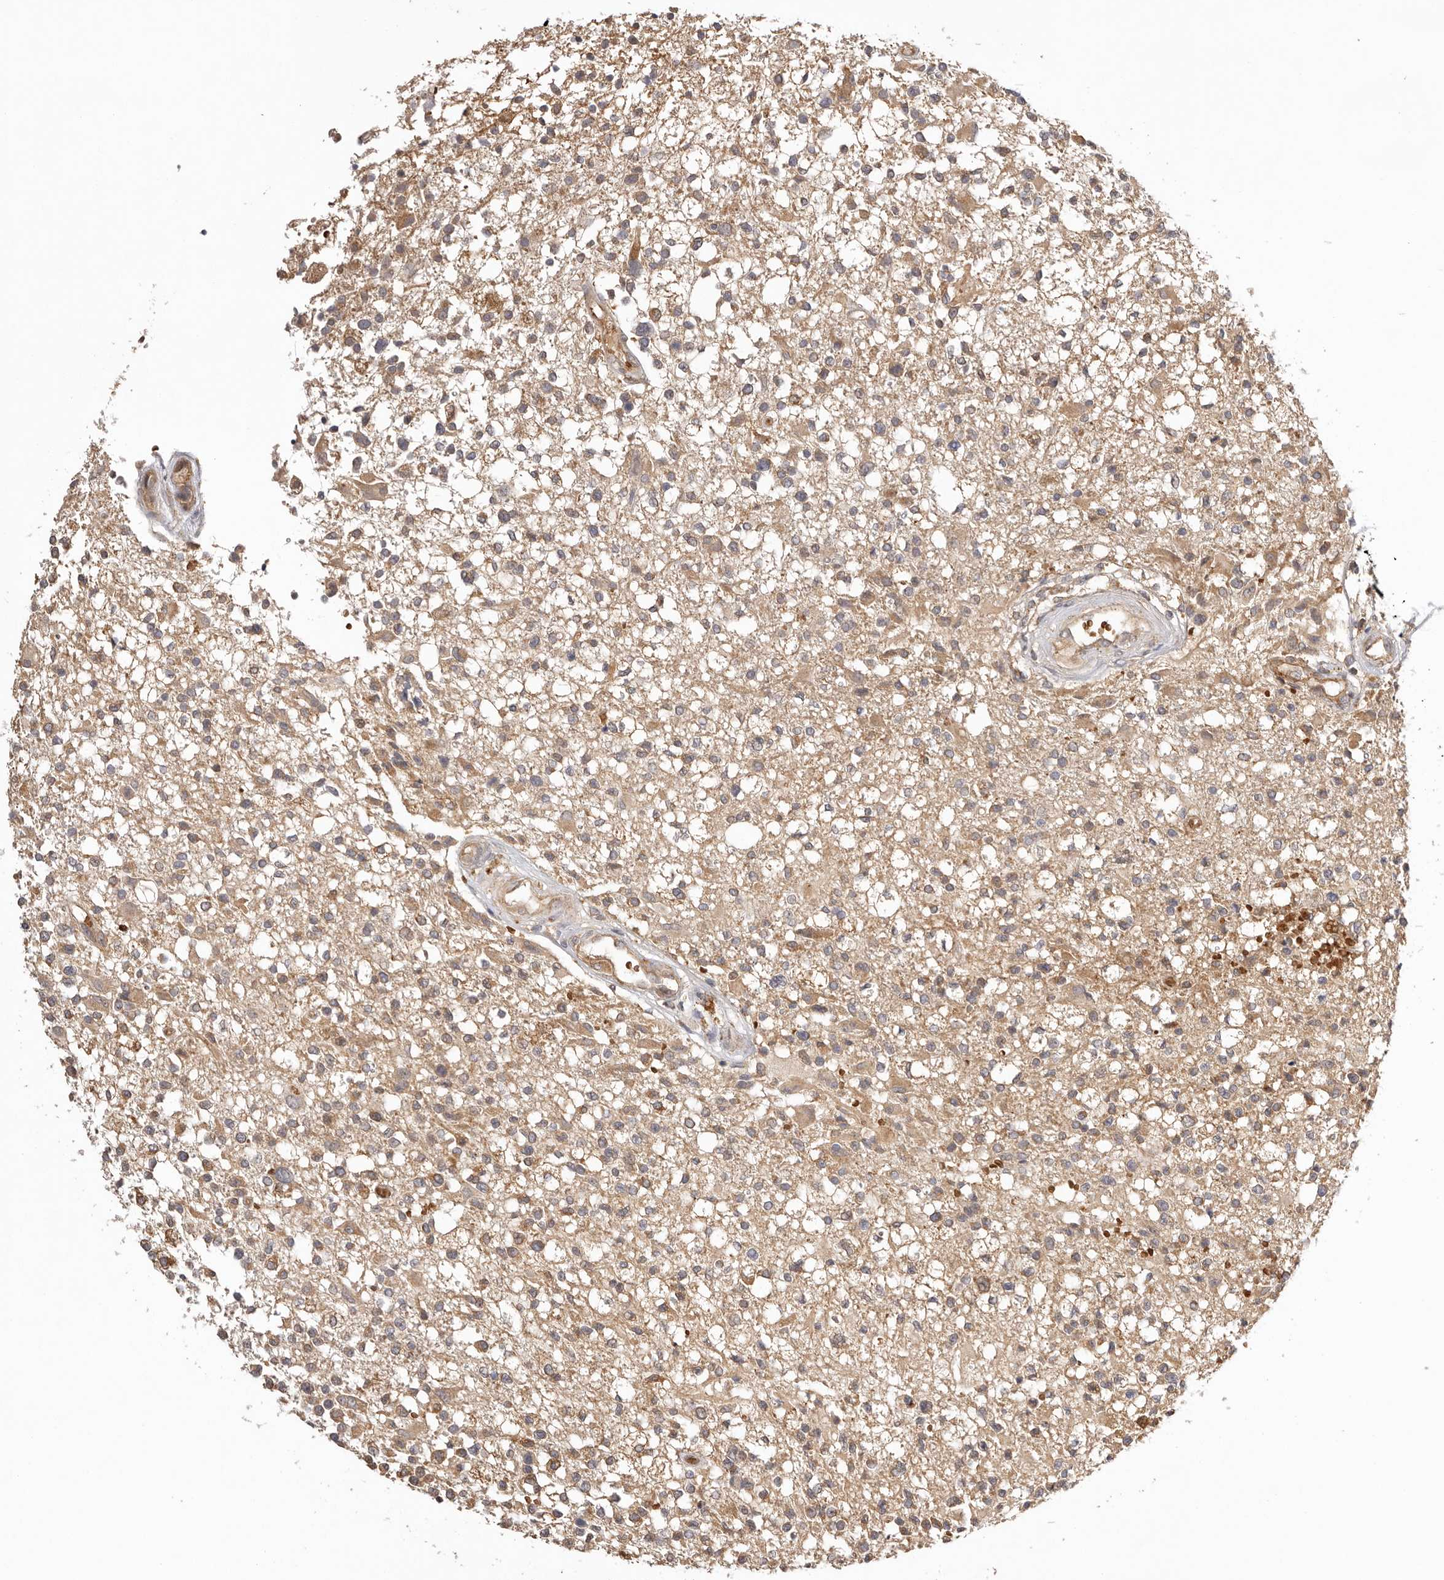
{"staining": {"intensity": "moderate", "quantity": "25%-75%", "location": "cytoplasmic/membranous"}, "tissue": "glioma", "cell_type": "Tumor cells", "image_type": "cancer", "snomed": [{"axis": "morphology", "description": "Glioma, malignant, High grade"}, {"axis": "morphology", "description": "Glioblastoma, NOS"}, {"axis": "topography", "description": "Brain"}], "caption": "There is medium levels of moderate cytoplasmic/membranous staining in tumor cells of glioma, as demonstrated by immunohistochemical staining (brown color).", "gene": "UBR2", "patient": {"sex": "male", "age": 60}}